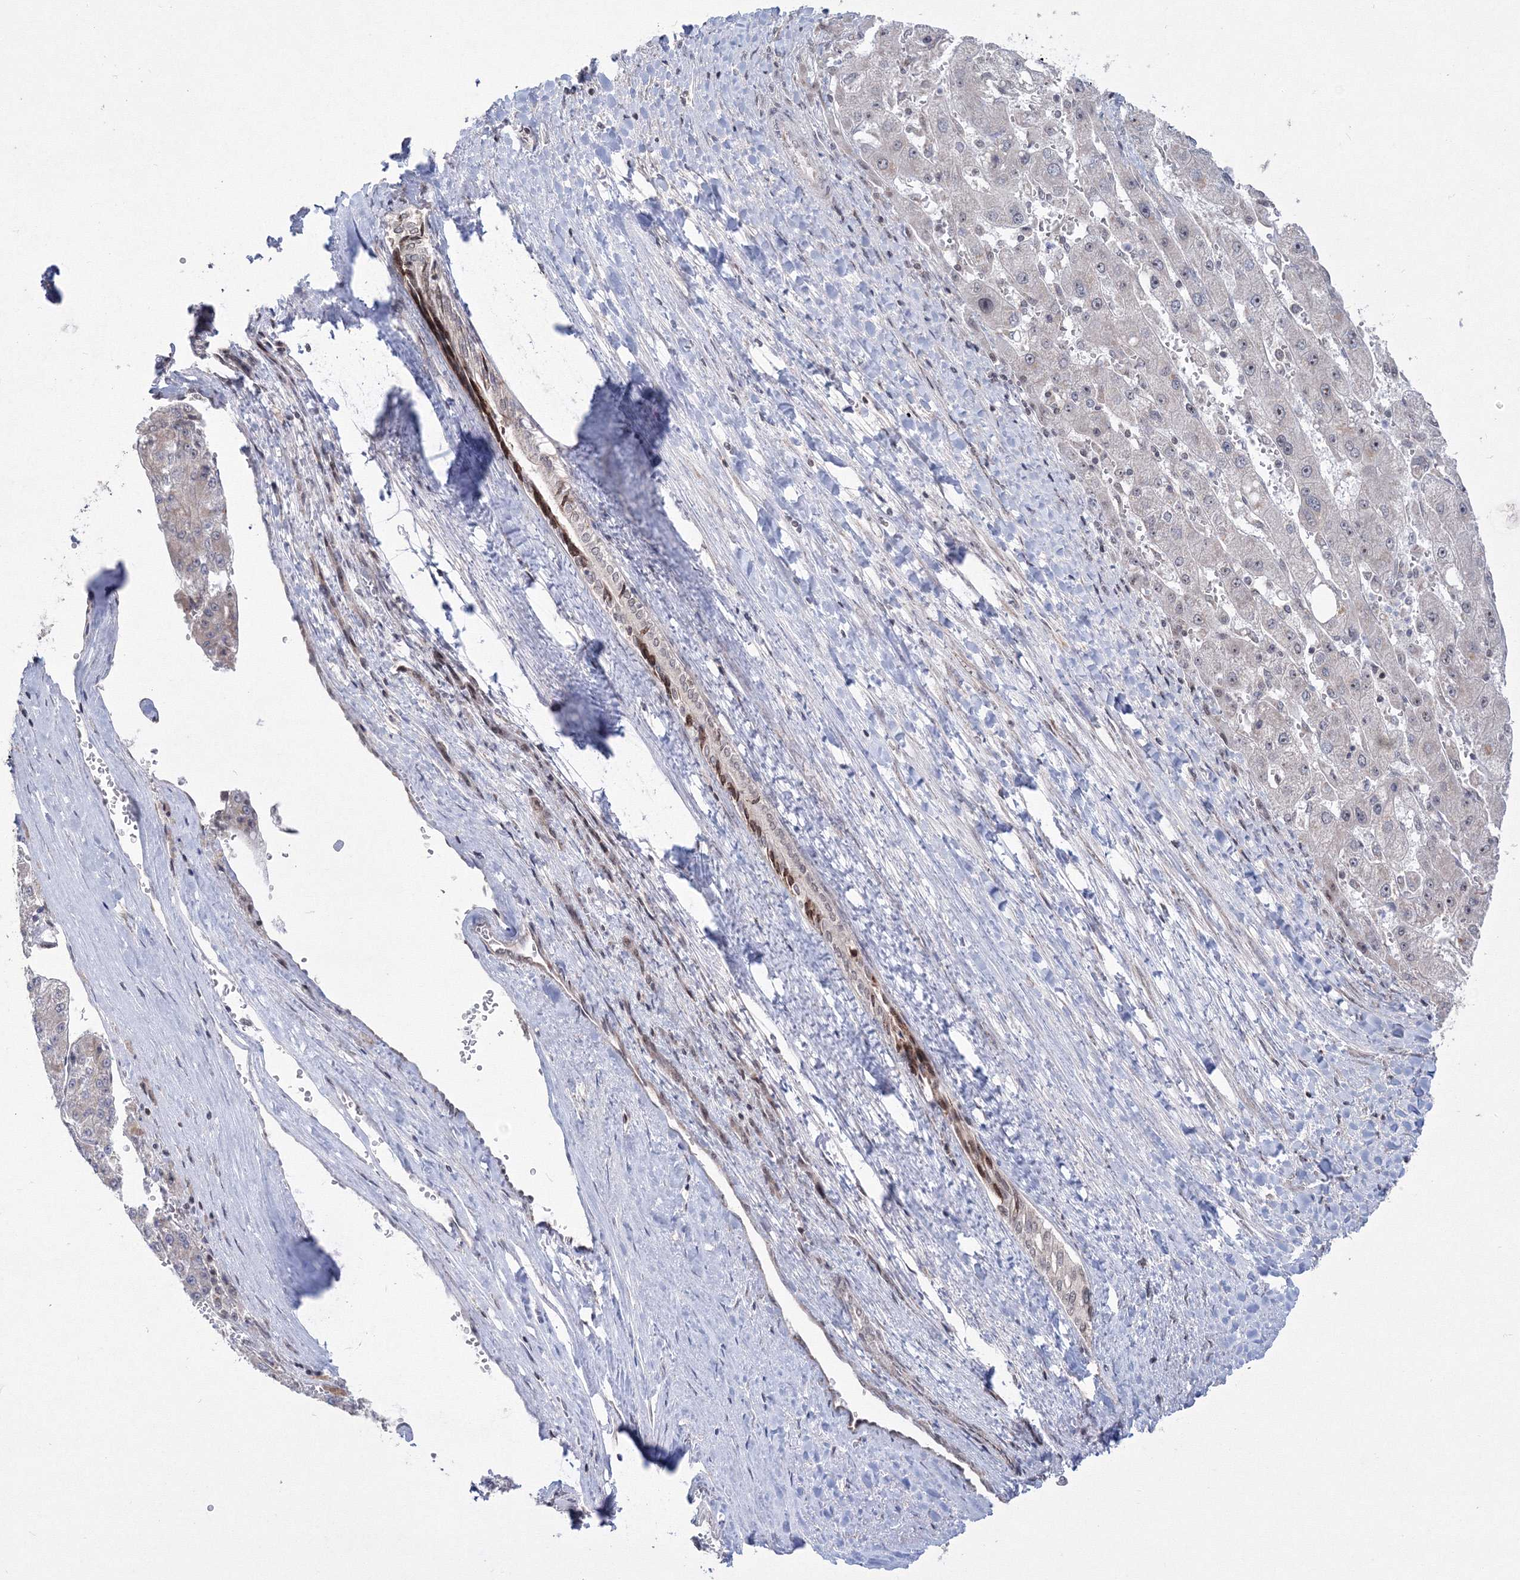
{"staining": {"intensity": "weak", "quantity": "<25%", "location": "nuclear"}, "tissue": "liver cancer", "cell_type": "Tumor cells", "image_type": "cancer", "snomed": [{"axis": "morphology", "description": "Carcinoma, Hepatocellular, NOS"}, {"axis": "topography", "description": "Liver"}], "caption": "Tumor cells are negative for protein expression in human liver cancer.", "gene": "GRSF1", "patient": {"sex": "female", "age": 73}}